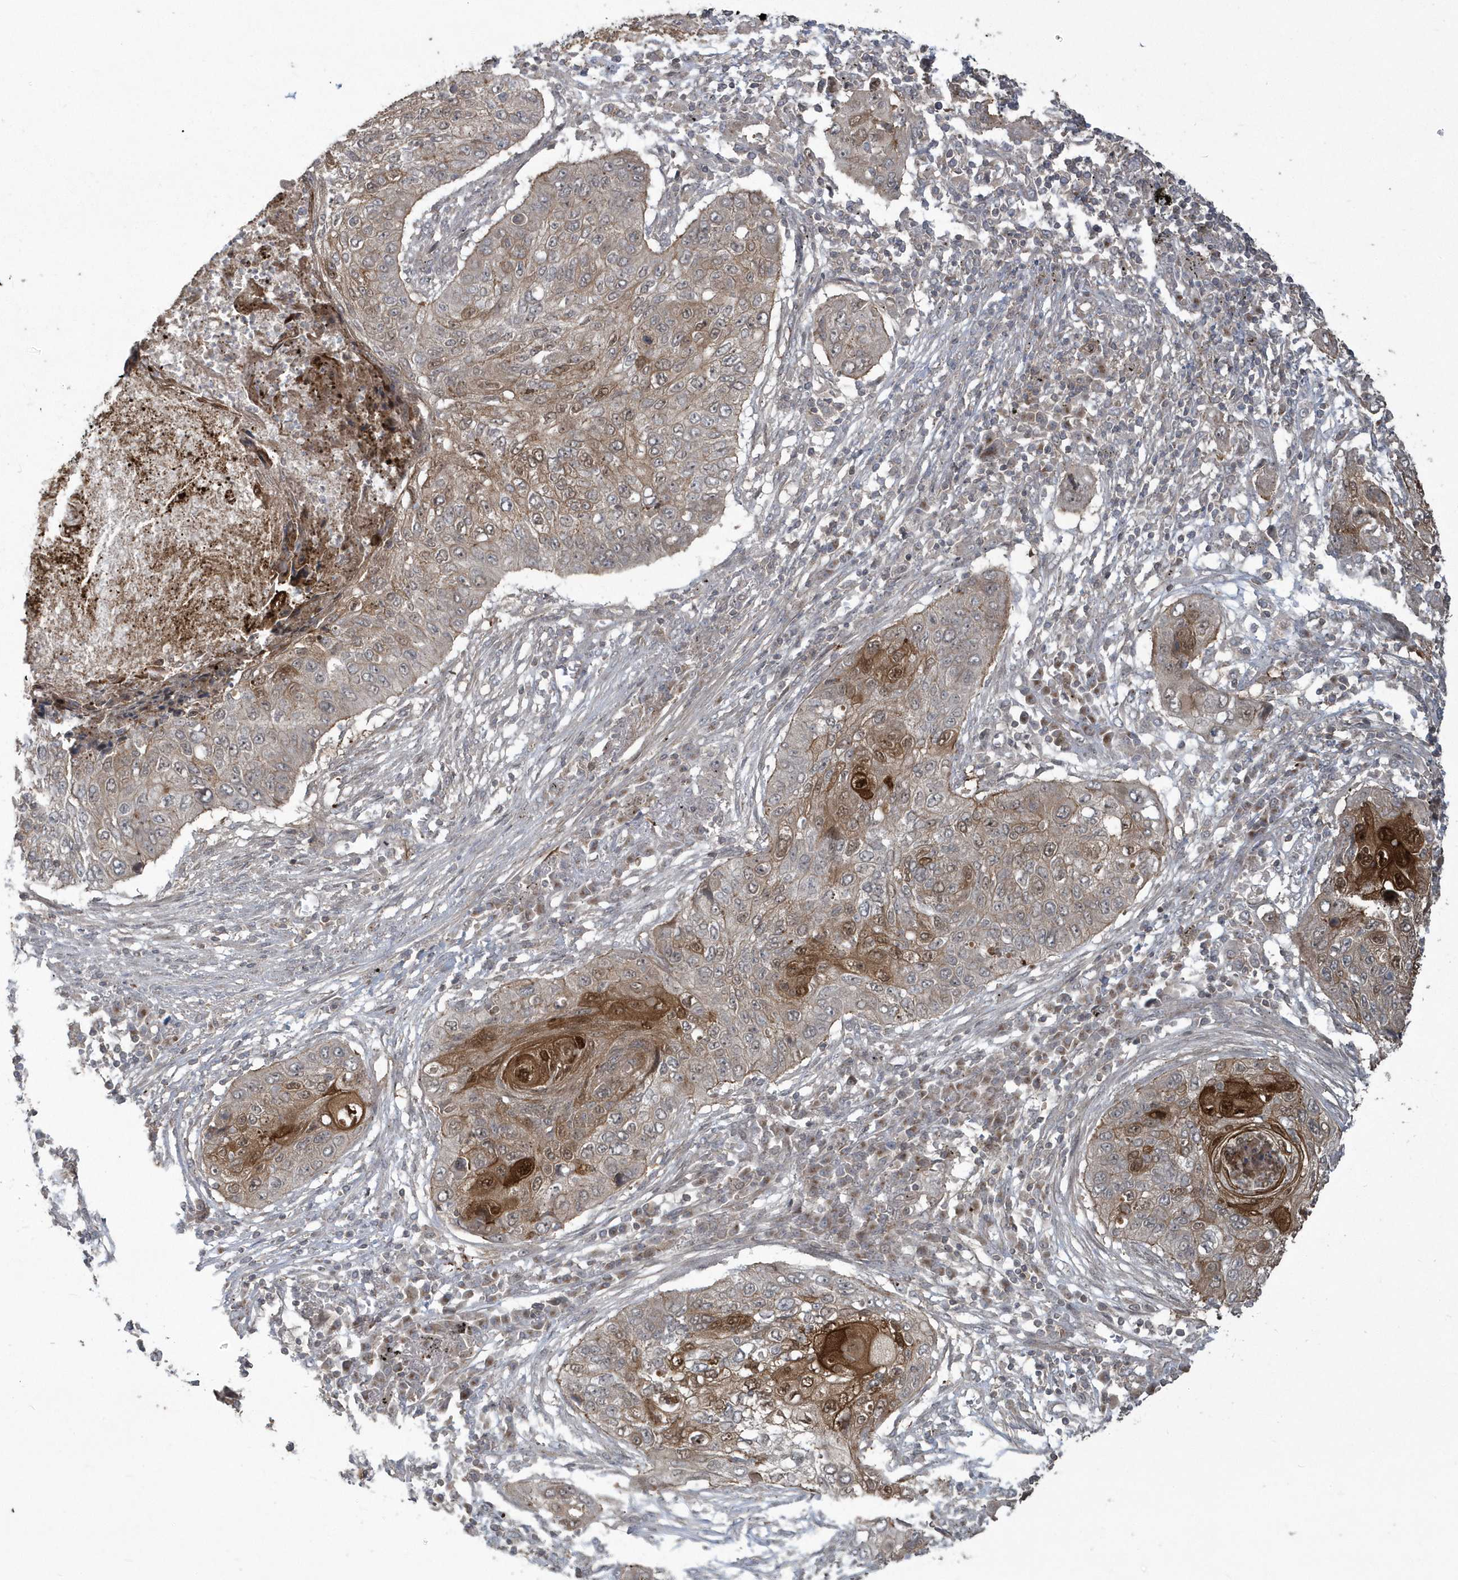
{"staining": {"intensity": "strong", "quantity": "<25%", "location": "cytoplasmic/membranous"}, "tissue": "lung cancer", "cell_type": "Tumor cells", "image_type": "cancer", "snomed": [{"axis": "morphology", "description": "Squamous cell carcinoma, NOS"}, {"axis": "topography", "description": "Lung"}], "caption": "A brown stain highlights strong cytoplasmic/membranous expression of a protein in human lung squamous cell carcinoma tumor cells. (DAB IHC with brightfield microscopy, high magnification).", "gene": "ARMC8", "patient": {"sex": "female", "age": 63}}